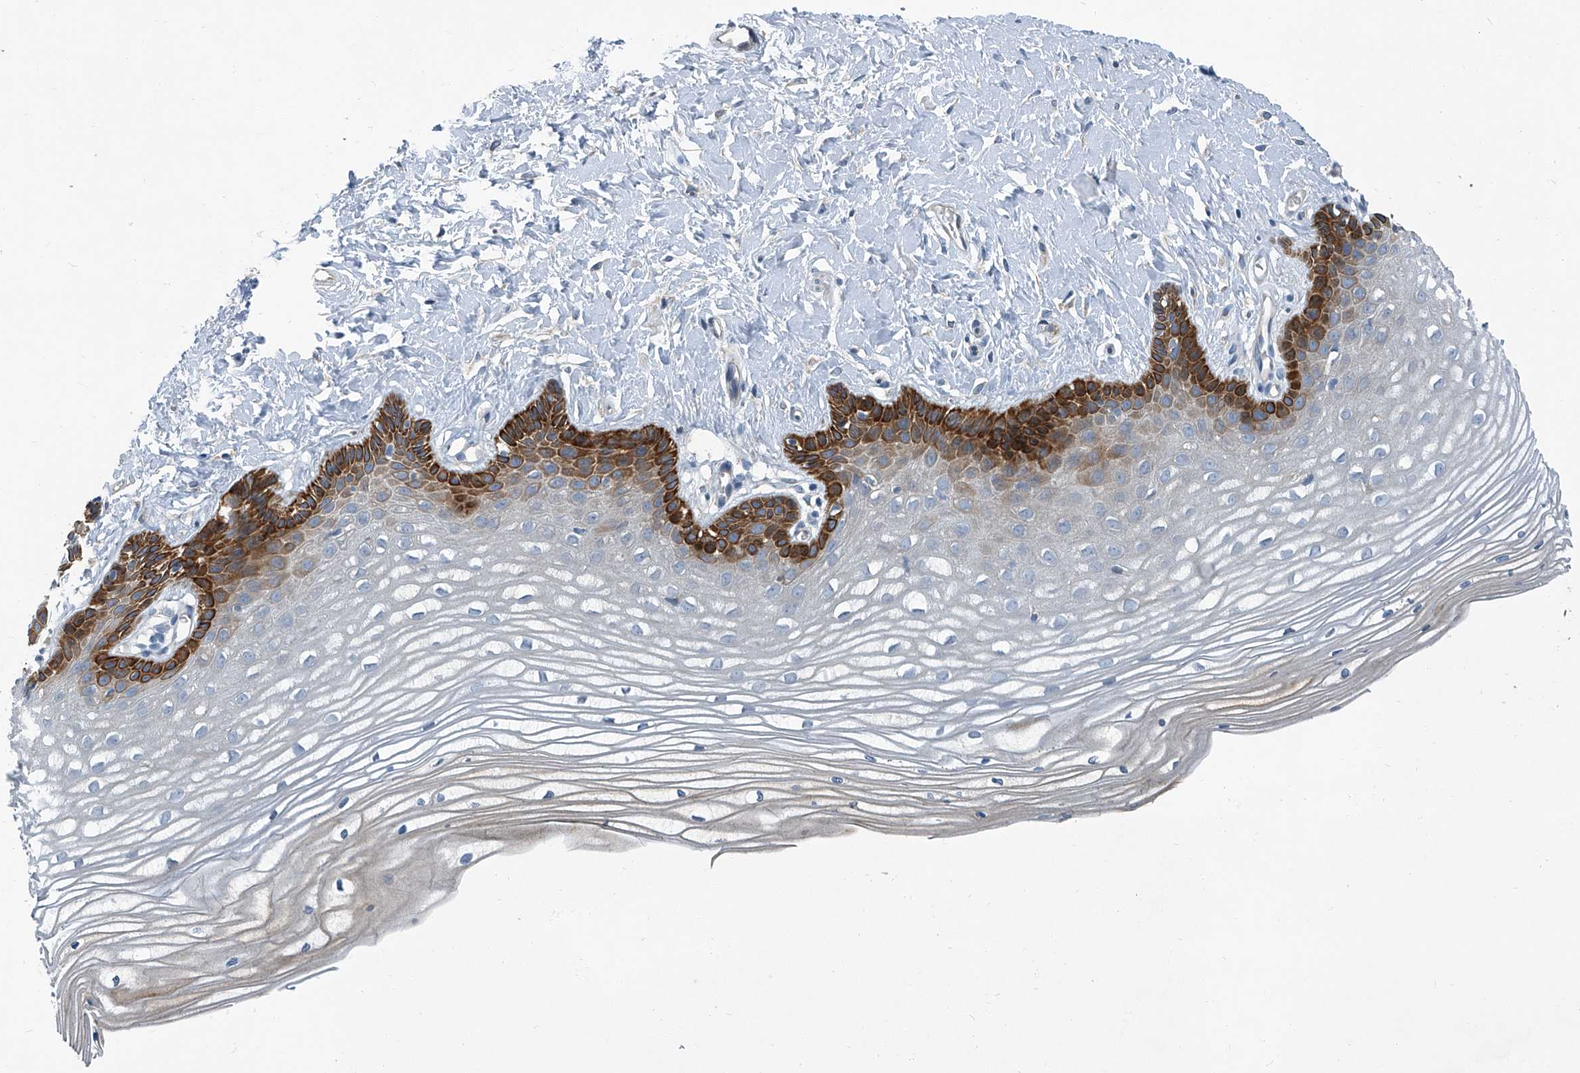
{"staining": {"intensity": "strong", "quantity": "25%-75%", "location": "cytoplasmic/membranous"}, "tissue": "vagina", "cell_type": "Squamous epithelial cells", "image_type": "normal", "snomed": [{"axis": "morphology", "description": "Normal tissue, NOS"}, {"axis": "topography", "description": "Vagina"}, {"axis": "topography", "description": "Cervix"}], "caption": "Brown immunohistochemical staining in benign human vagina shows strong cytoplasmic/membranous positivity in approximately 25%-75% of squamous epithelial cells. (IHC, brightfield microscopy, high magnification).", "gene": "SLC26A11", "patient": {"sex": "female", "age": 40}}